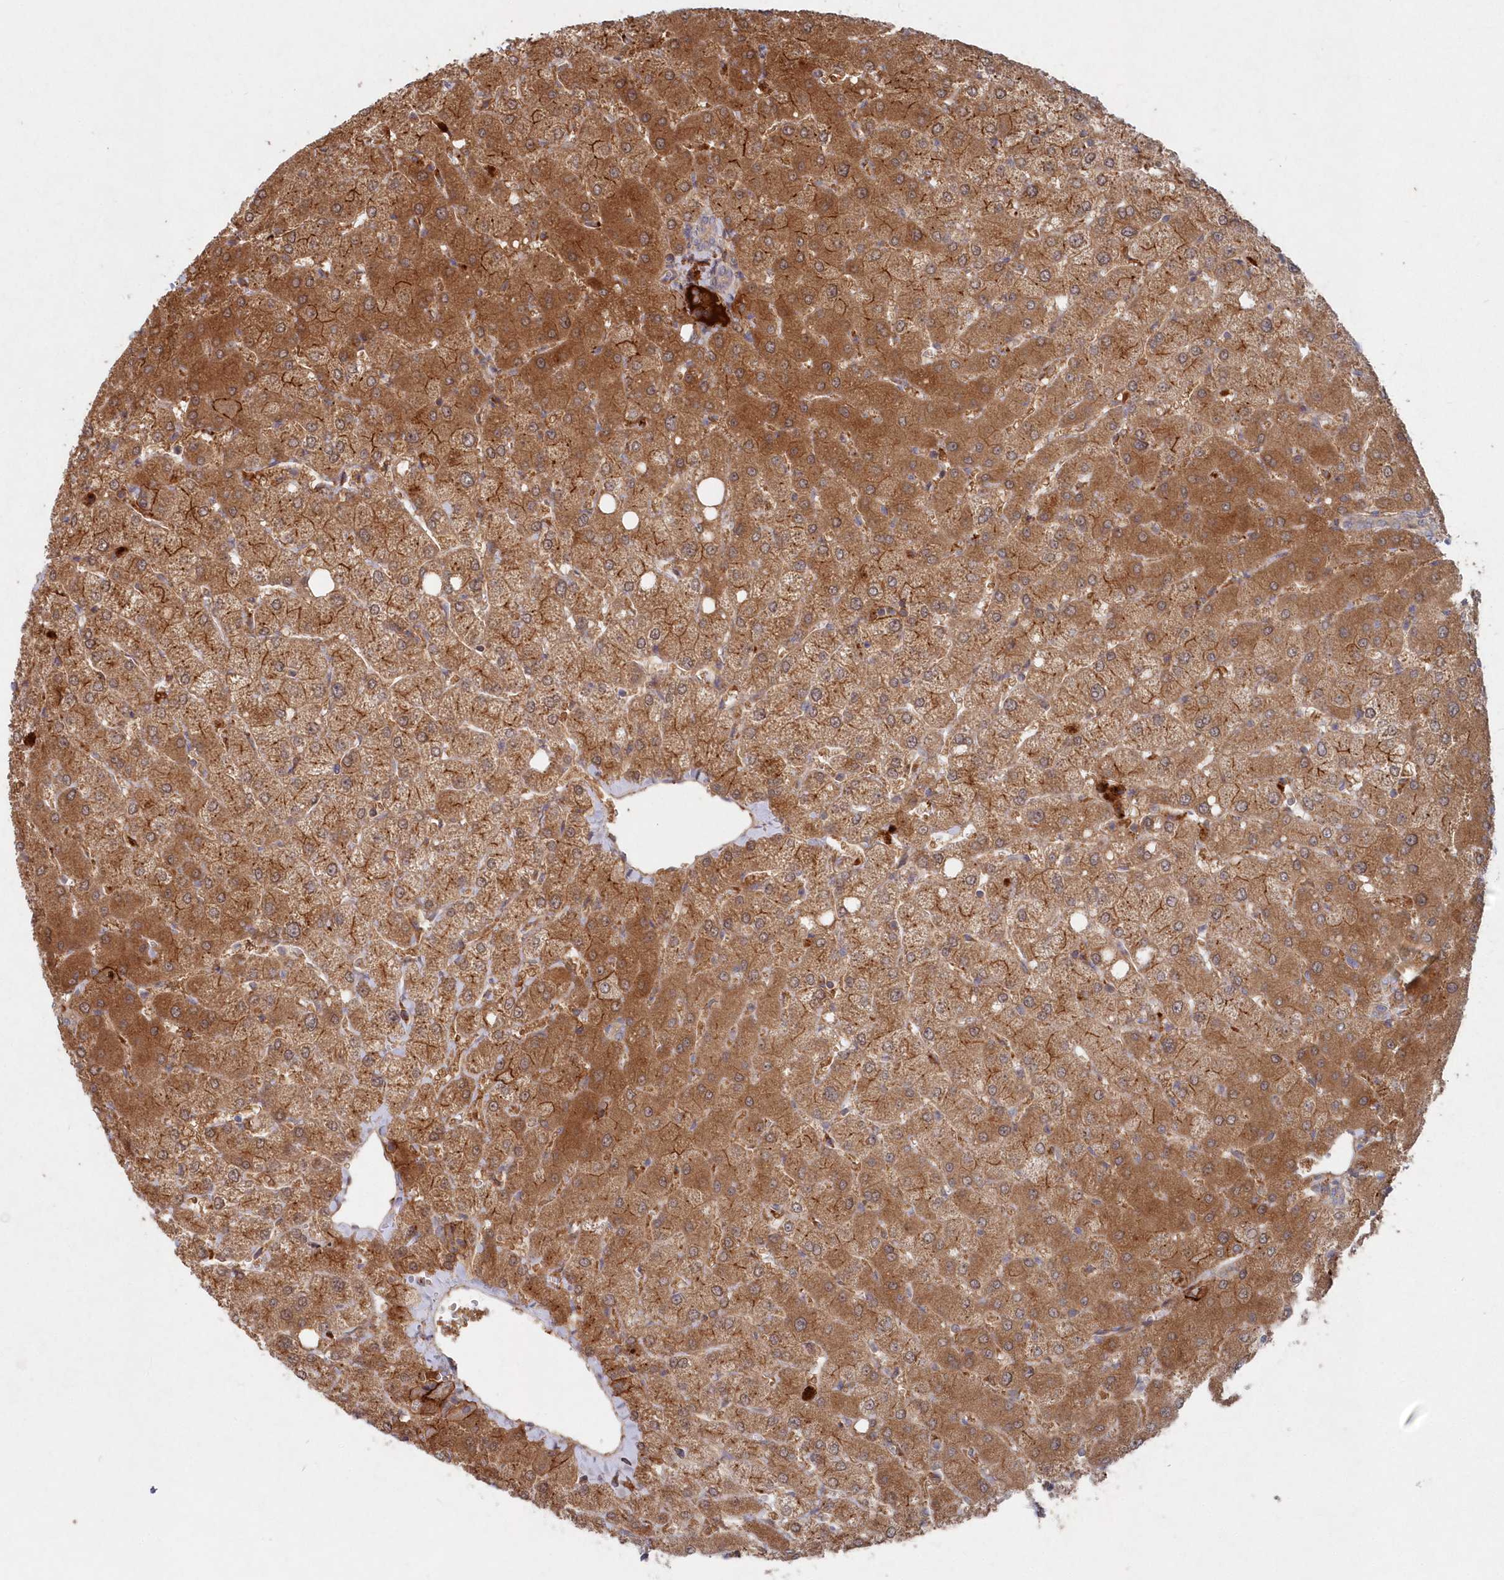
{"staining": {"intensity": "weak", "quantity": ">75%", "location": "cytoplasmic/membranous"}, "tissue": "liver", "cell_type": "Cholangiocytes", "image_type": "normal", "snomed": [{"axis": "morphology", "description": "Normal tissue, NOS"}, {"axis": "topography", "description": "Liver"}], "caption": "The image exhibits a brown stain indicating the presence of a protein in the cytoplasmic/membranous of cholangiocytes in liver. (DAB (3,3'-diaminobenzidine) IHC, brown staining for protein, blue staining for nuclei).", "gene": "ABHD14B", "patient": {"sex": "female", "age": 54}}